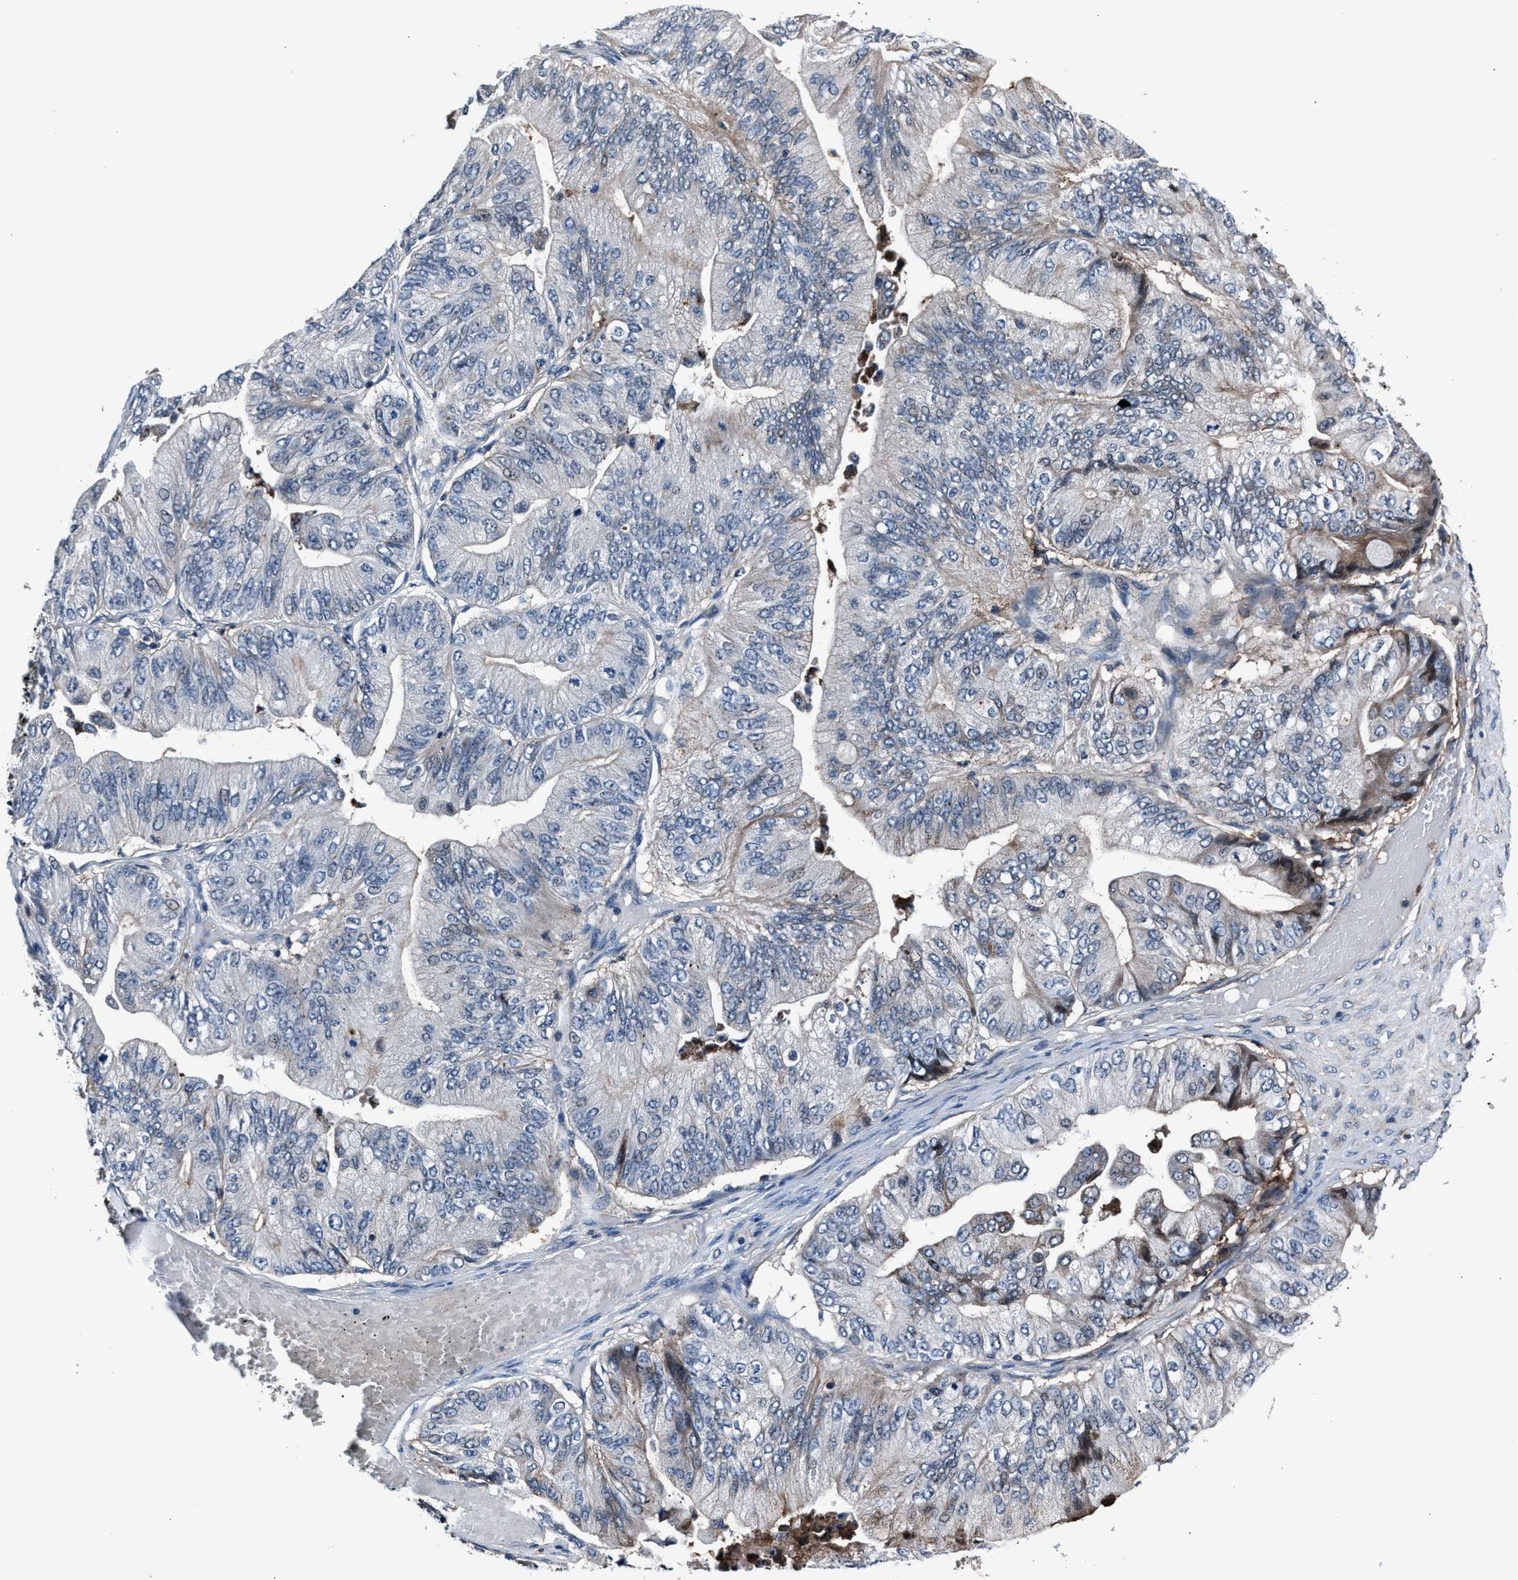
{"staining": {"intensity": "weak", "quantity": "<25%", "location": "cytoplasmic/membranous"}, "tissue": "ovarian cancer", "cell_type": "Tumor cells", "image_type": "cancer", "snomed": [{"axis": "morphology", "description": "Cystadenocarcinoma, mucinous, NOS"}, {"axis": "topography", "description": "Ovary"}], "caption": "The immunohistochemistry histopathology image has no significant expression in tumor cells of ovarian cancer tissue. (DAB immunohistochemistry (IHC), high magnification).", "gene": "MFSD11", "patient": {"sex": "female", "age": 61}}